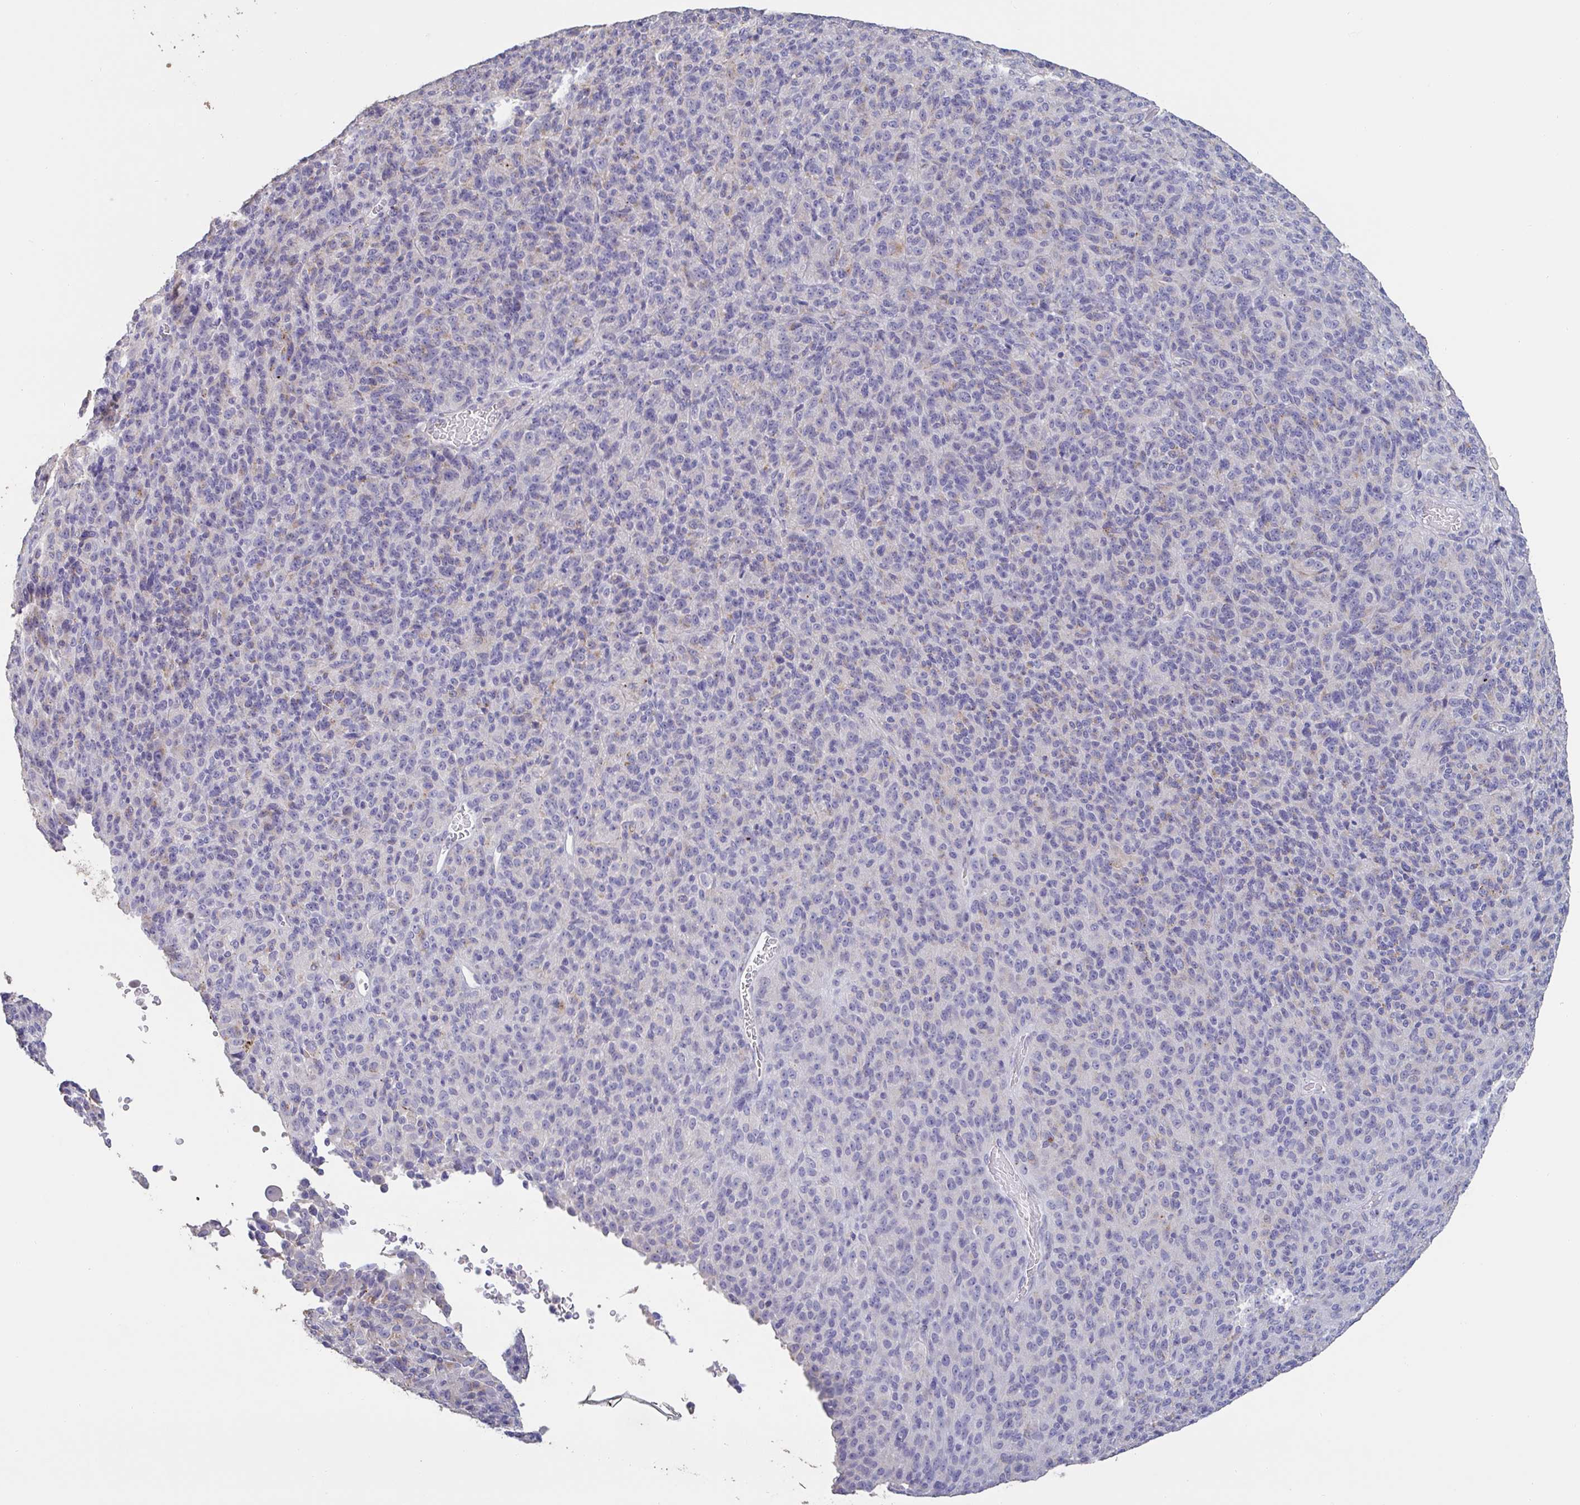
{"staining": {"intensity": "weak", "quantity": "<25%", "location": "cytoplasmic/membranous"}, "tissue": "melanoma", "cell_type": "Tumor cells", "image_type": "cancer", "snomed": [{"axis": "morphology", "description": "Malignant melanoma, Metastatic site"}, {"axis": "topography", "description": "Brain"}], "caption": "Tumor cells show no significant positivity in melanoma.", "gene": "CHMP5", "patient": {"sex": "female", "age": 56}}